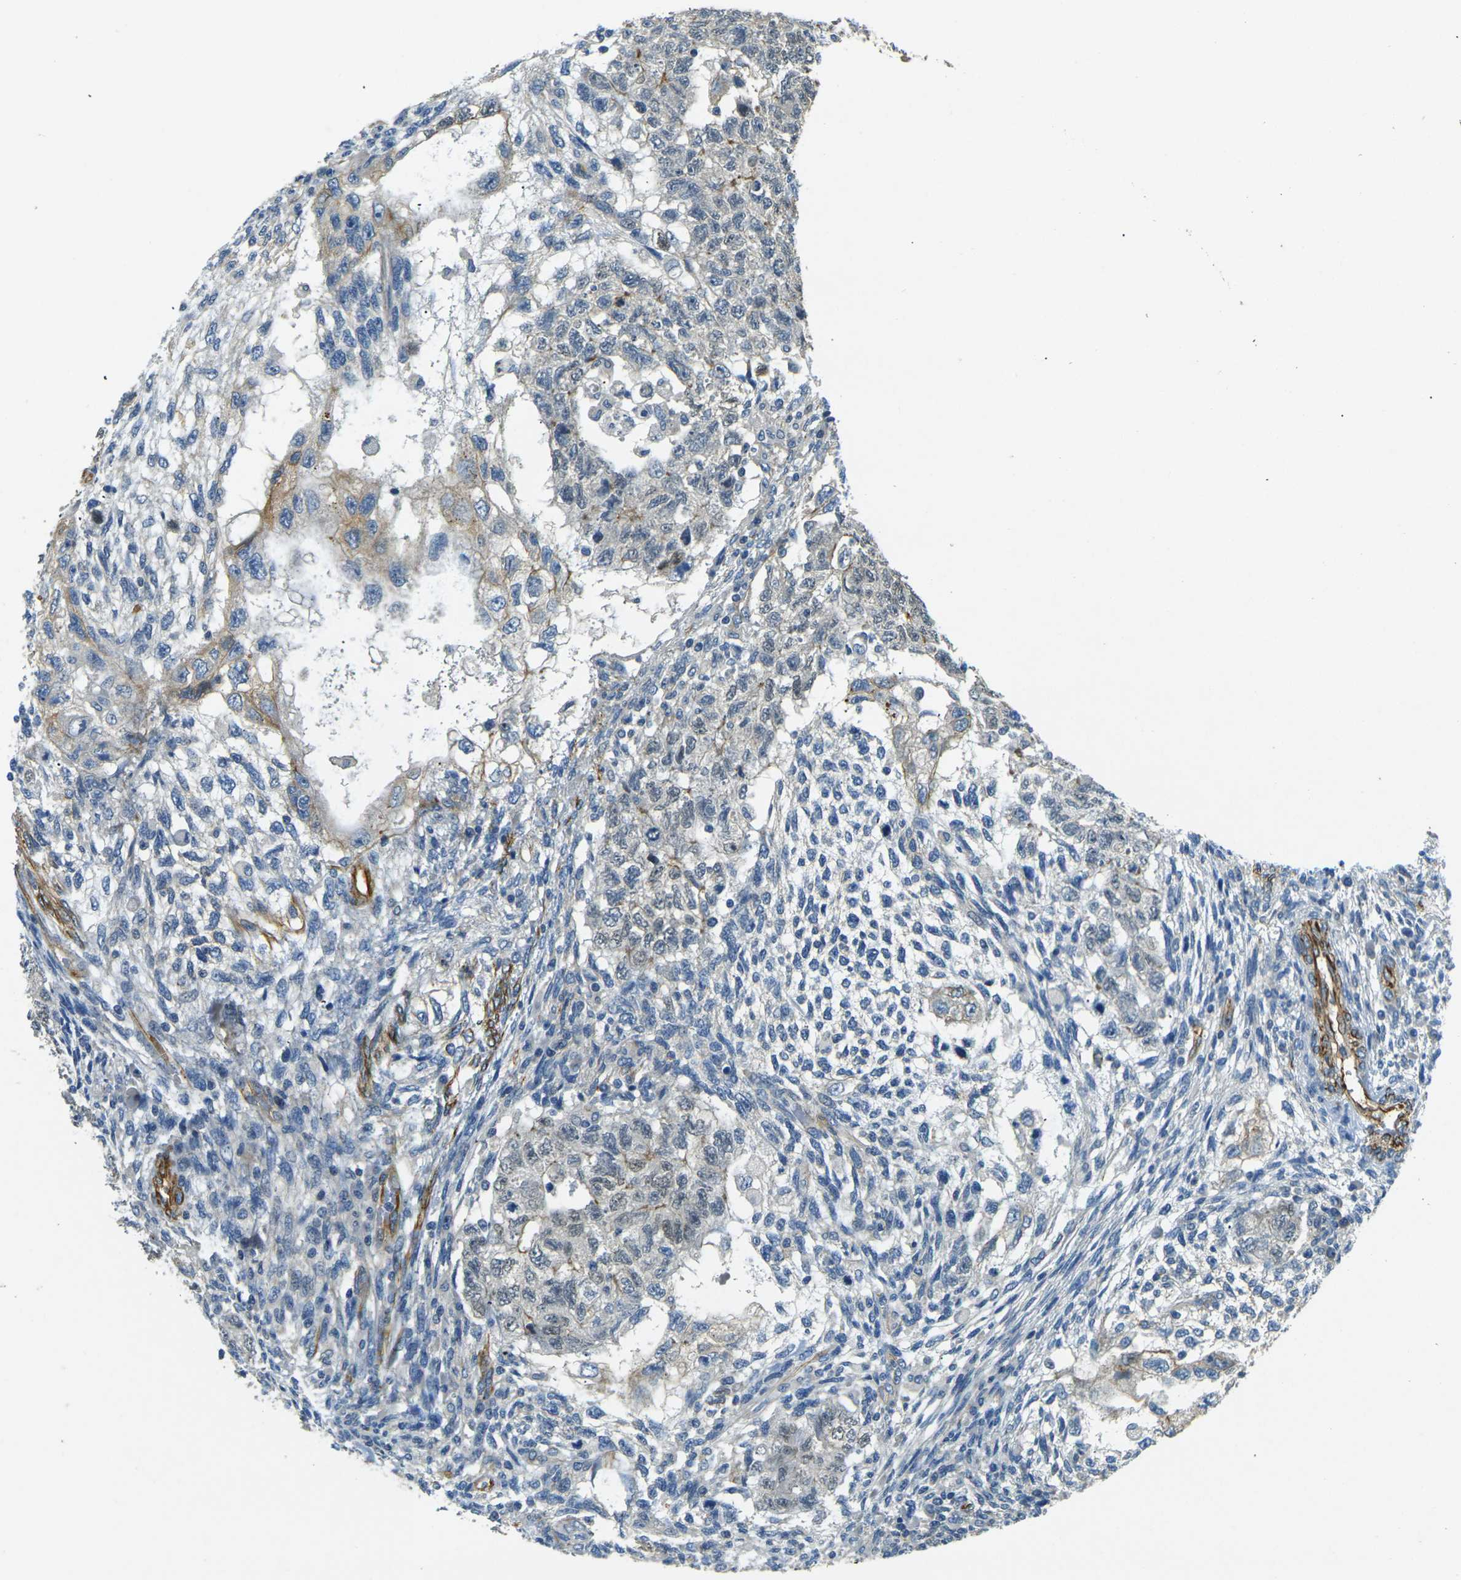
{"staining": {"intensity": "negative", "quantity": "none", "location": "none"}, "tissue": "testis cancer", "cell_type": "Tumor cells", "image_type": "cancer", "snomed": [{"axis": "morphology", "description": "Normal tissue, NOS"}, {"axis": "morphology", "description": "Carcinoma, Embryonal, NOS"}, {"axis": "topography", "description": "Testis"}], "caption": "IHC of testis embryonal carcinoma shows no positivity in tumor cells.", "gene": "EPHA7", "patient": {"sex": "male", "age": 36}}